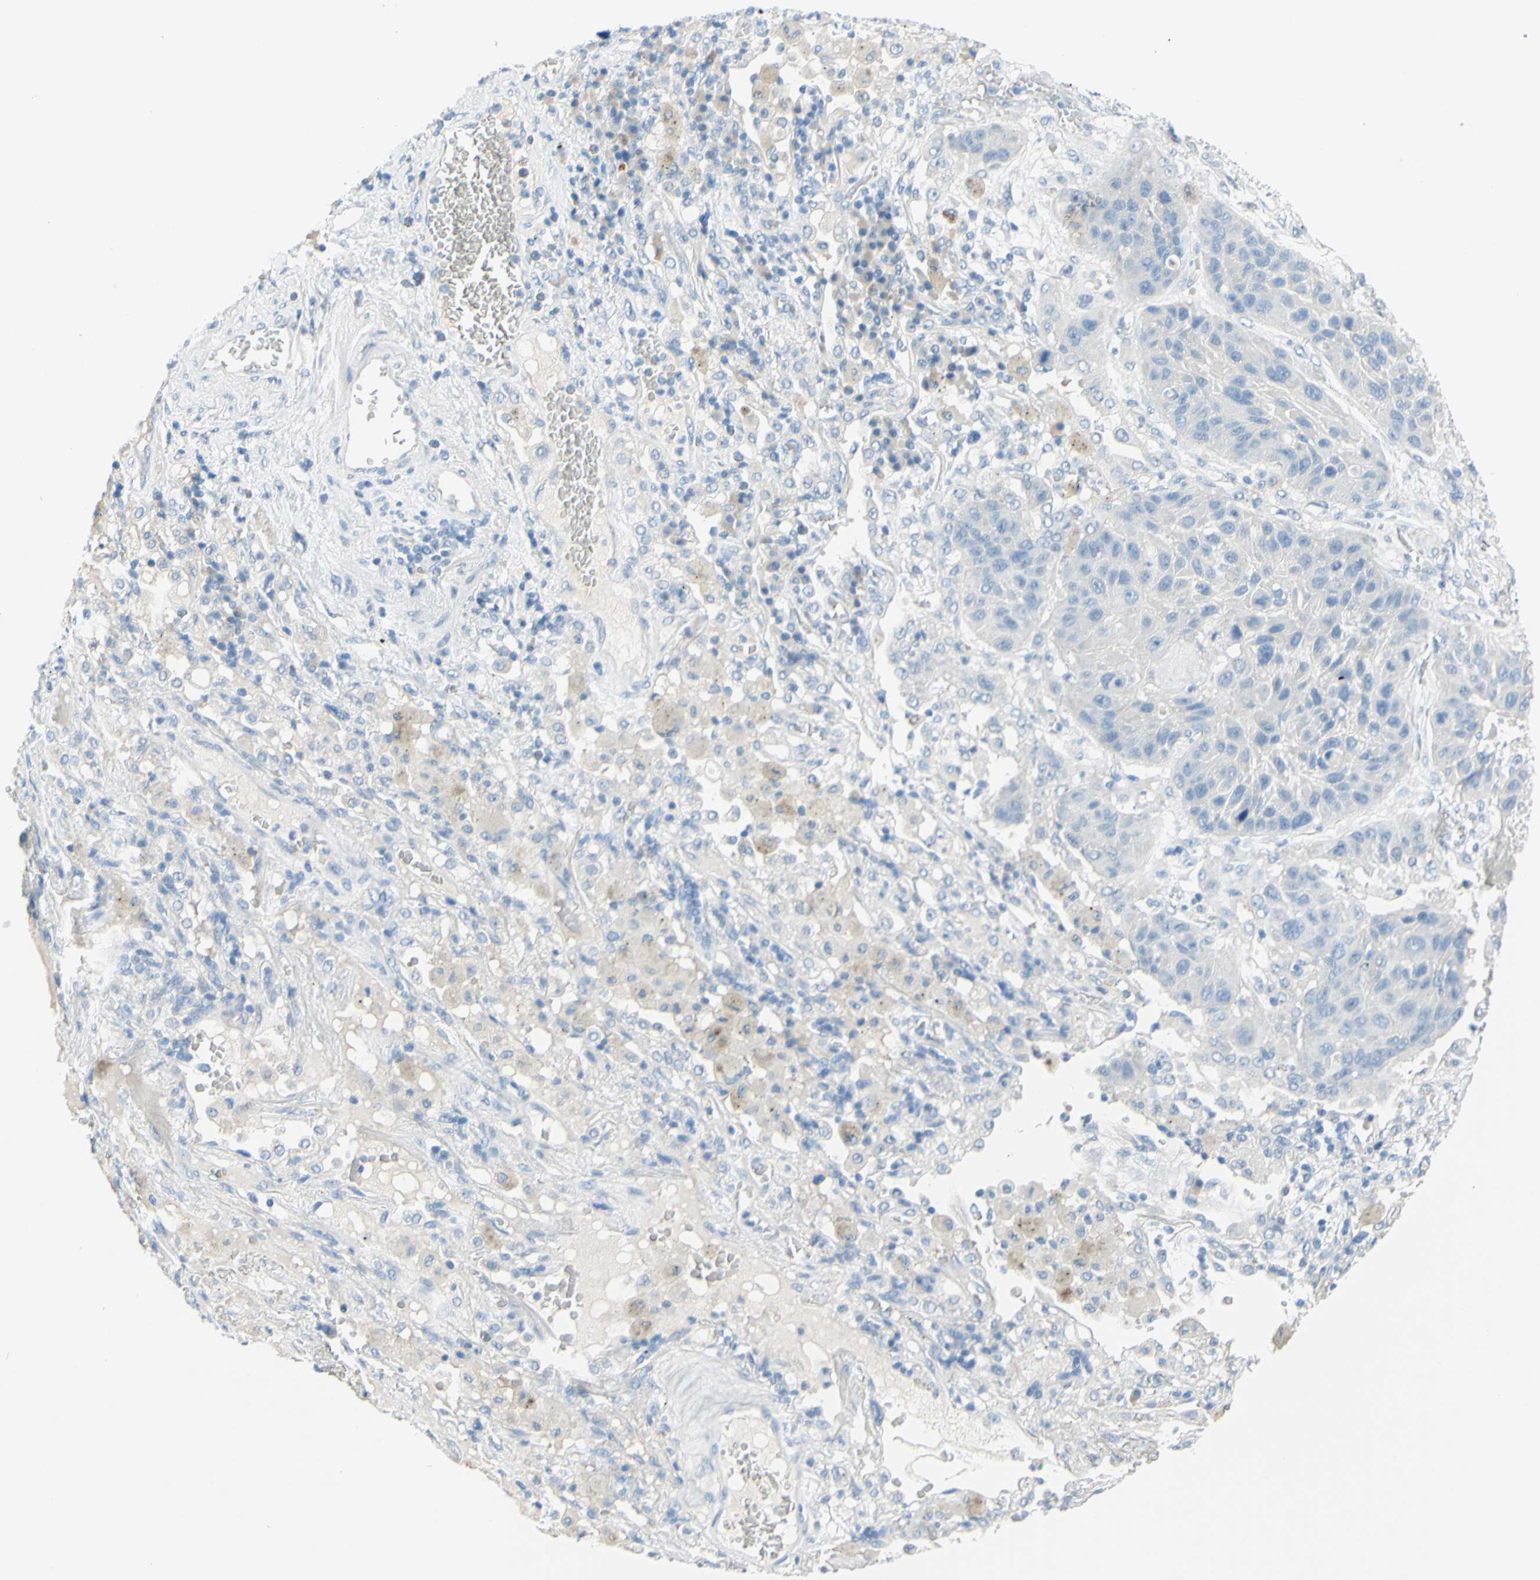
{"staining": {"intensity": "negative", "quantity": "none", "location": "none"}, "tissue": "lung cancer", "cell_type": "Tumor cells", "image_type": "cancer", "snomed": [{"axis": "morphology", "description": "Squamous cell carcinoma, NOS"}, {"axis": "topography", "description": "Lung"}], "caption": "High power microscopy histopathology image of an IHC histopathology image of squamous cell carcinoma (lung), revealing no significant positivity in tumor cells. (Immunohistochemistry, brightfield microscopy, high magnification).", "gene": "DCT", "patient": {"sex": "male", "age": 57}}